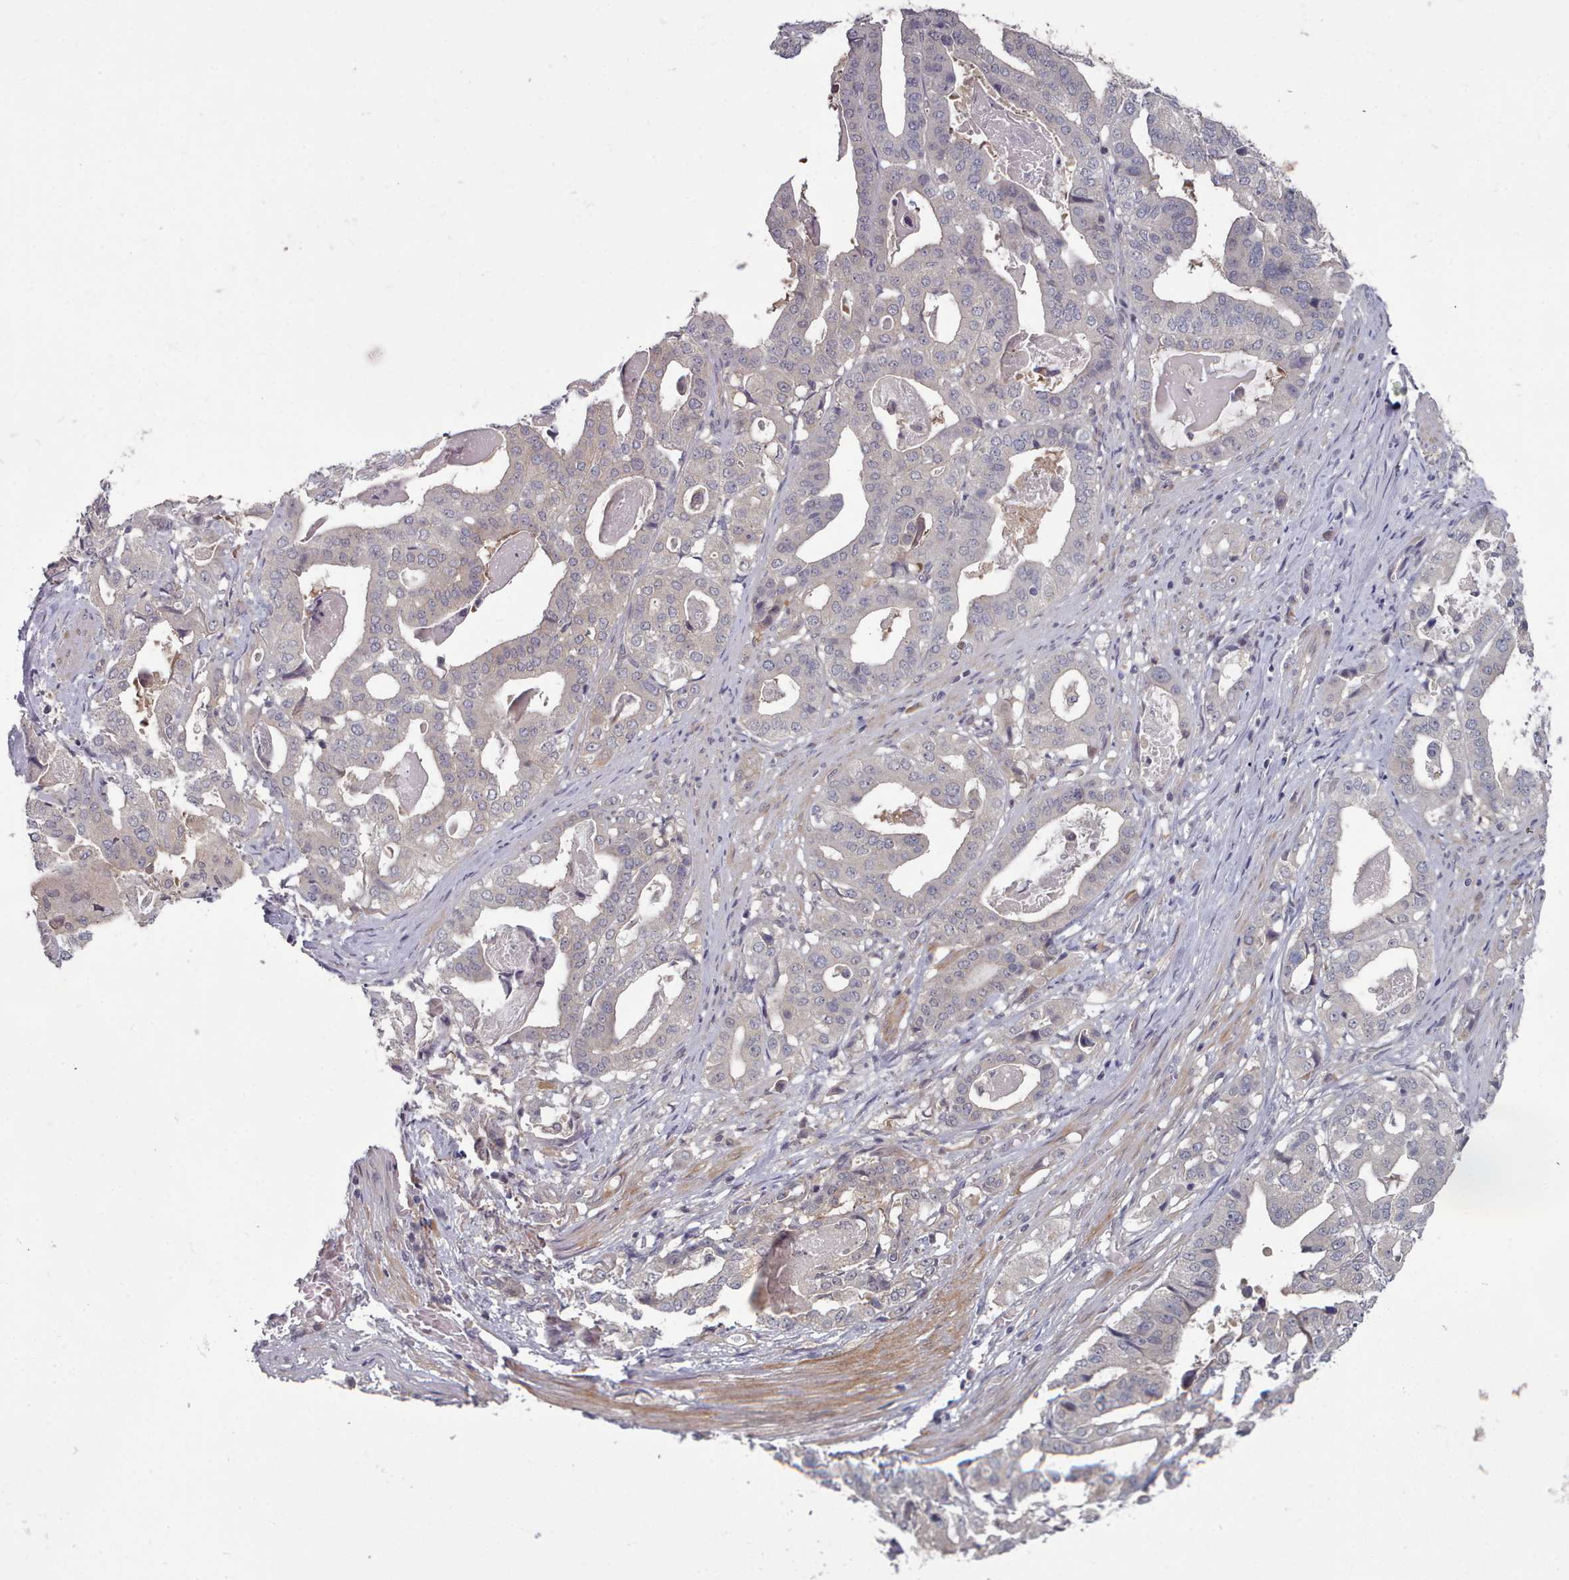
{"staining": {"intensity": "negative", "quantity": "none", "location": "none"}, "tissue": "stomach cancer", "cell_type": "Tumor cells", "image_type": "cancer", "snomed": [{"axis": "morphology", "description": "Adenocarcinoma, NOS"}, {"axis": "topography", "description": "Stomach"}], "caption": "This is an immunohistochemistry (IHC) micrograph of stomach cancer (adenocarcinoma). There is no positivity in tumor cells.", "gene": "HYAL3", "patient": {"sex": "male", "age": 48}}